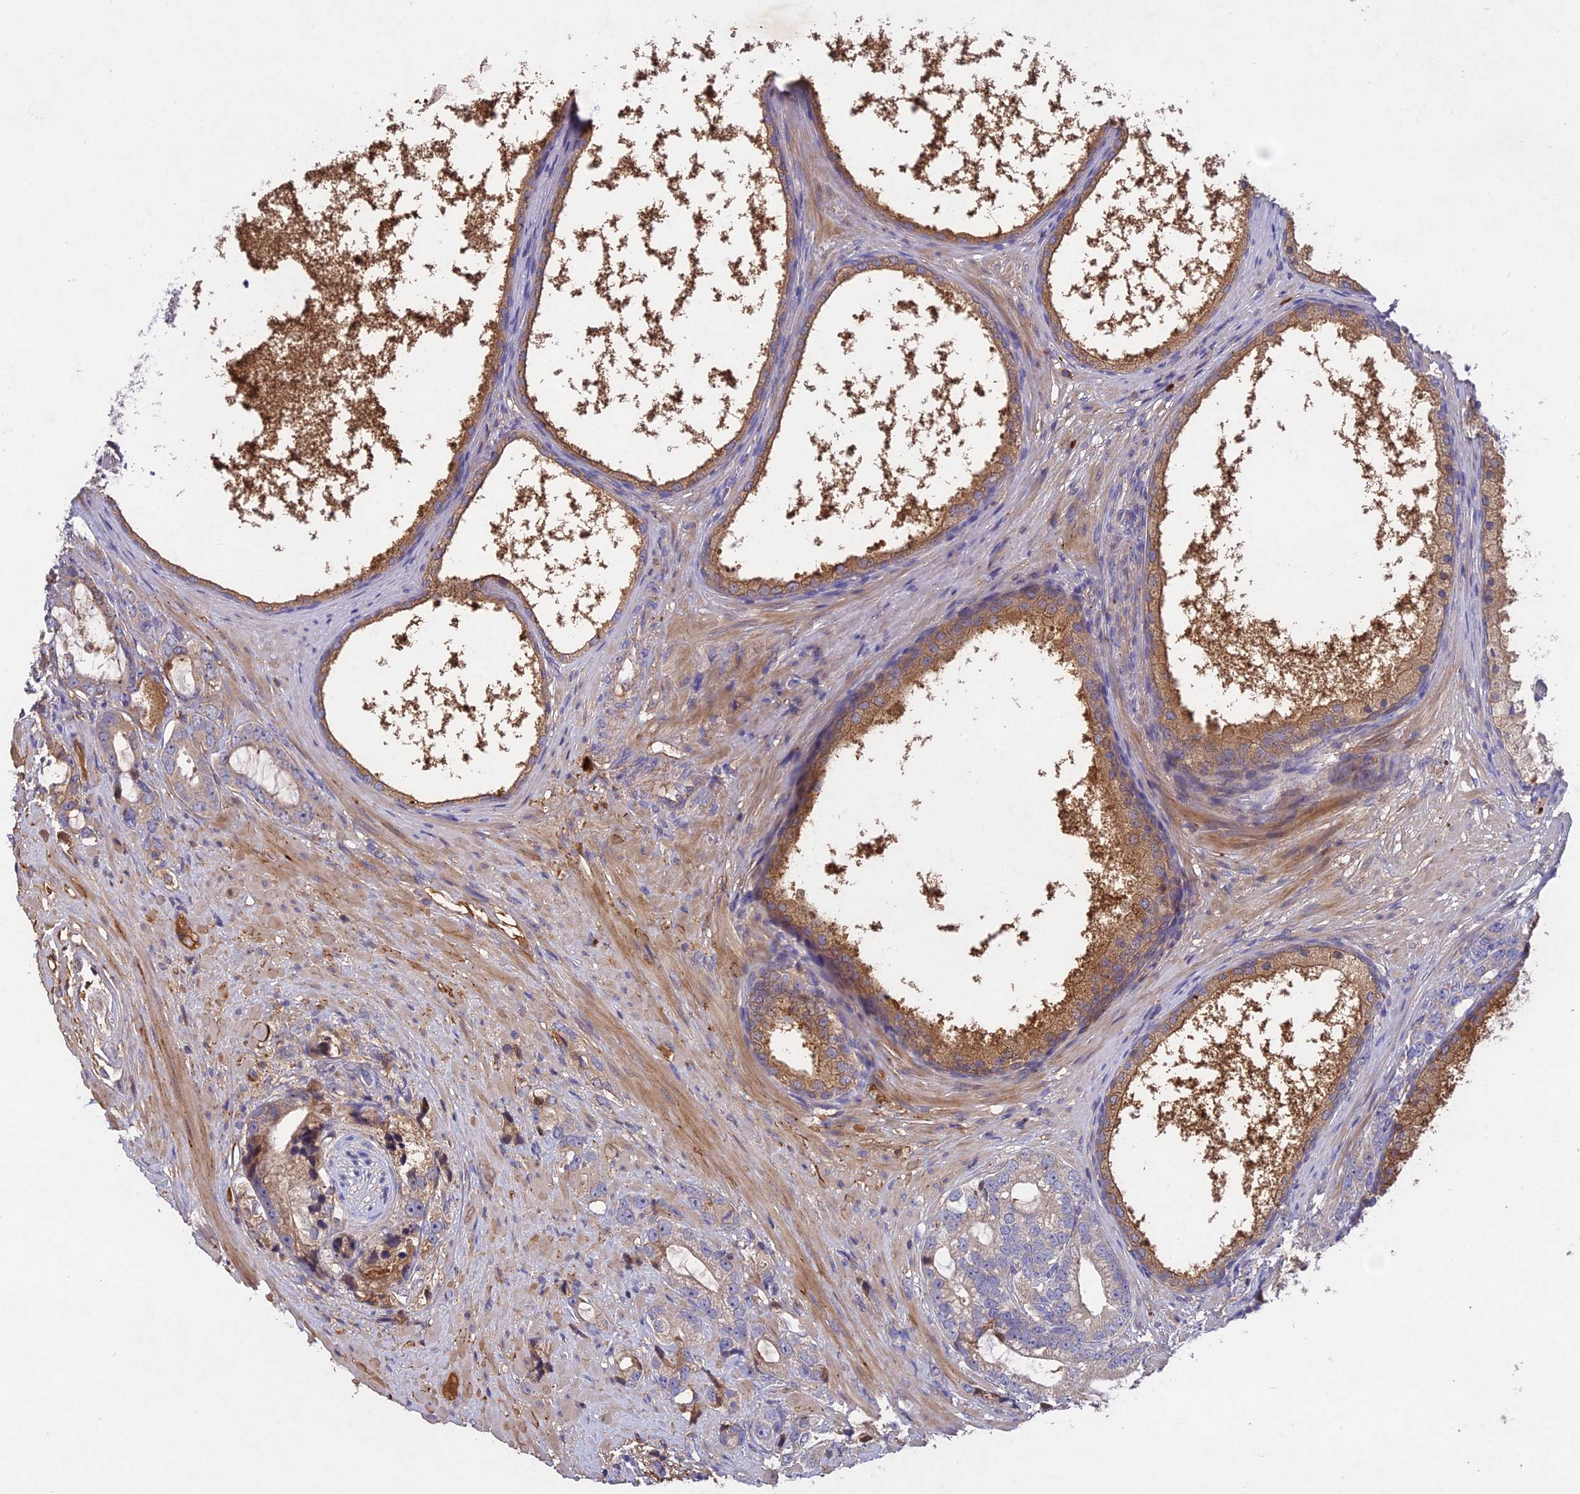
{"staining": {"intensity": "negative", "quantity": "none", "location": "none"}, "tissue": "prostate cancer", "cell_type": "Tumor cells", "image_type": "cancer", "snomed": [{"axis": "morphology", "description": "Adenocarcinoma, High grade"}, {"axis": "topography", "description": "Prostate"}], "caption": "Tumor cells are negative for protein expression in human prostate high-grade adenocarcinoma. The staining is performed using DAB brown chromogen with nuclei counter-stained in using hematoxylin.", "gene": "ADO", "patient": {"sex": "male", "age": 75}}